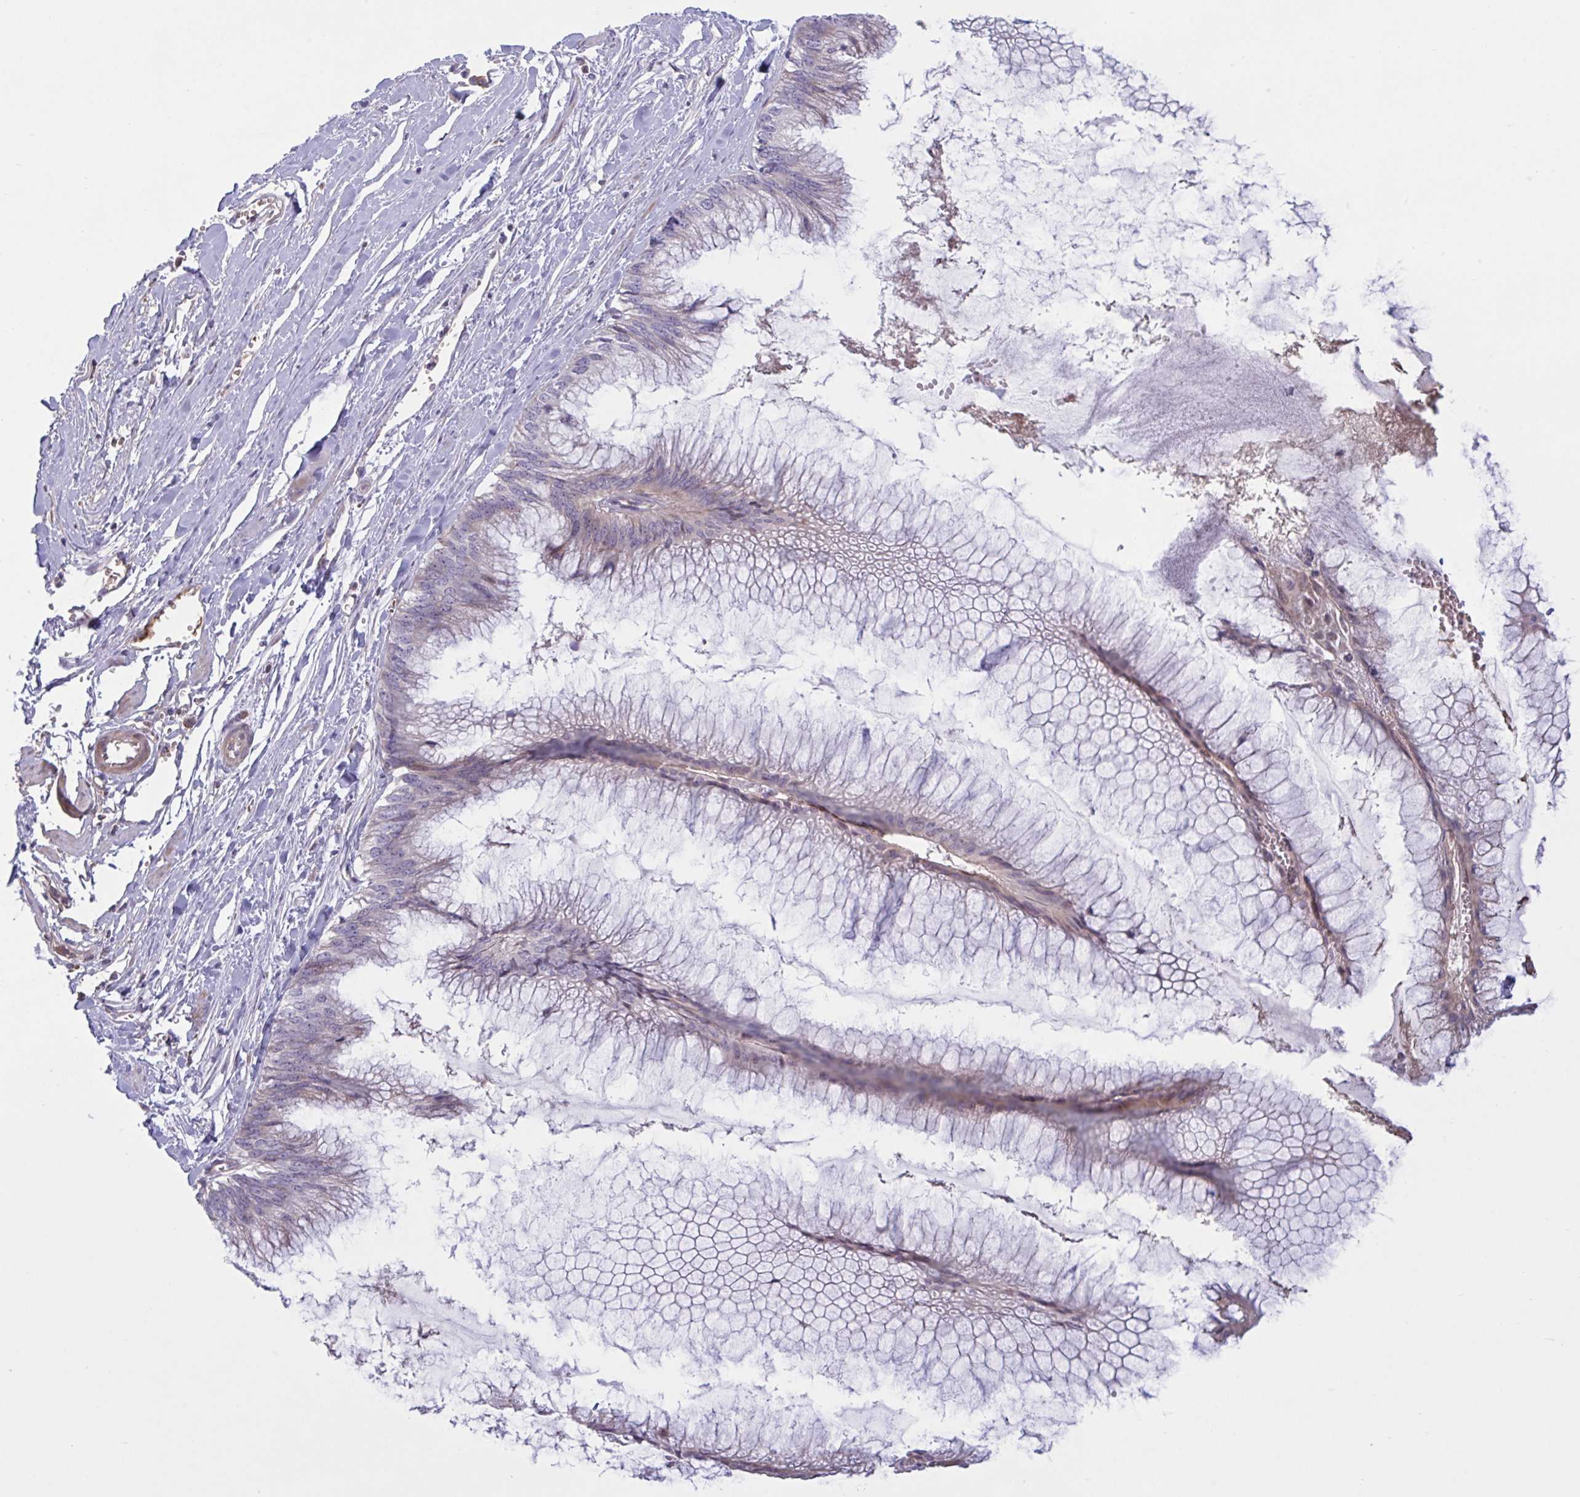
{"staining": {"intensity": "weak", "quantity": "<25%", "location": "cytoplasmic/membranous"}, "tissue": "ovarian cancer", "cell_type": "Tumor cells", "image_type": "cancer", "snomed": [{"axis": "morphology", "description": "Cystadenocarcinoma, mucinous, NOS"}, {"axis": "topography", "description": "Ovary"}], "caption": "A high-resolution photomicrograph shows IHC staining of ovarian cancer, which displays no significant expression in tumor cells. Brightfield microscopy of IHC stained with DAB (brown) and hematoxylin (blue), captured at high magnification.", "gene": "VWC2", "patient": {"sex": "female", "age": 44}}